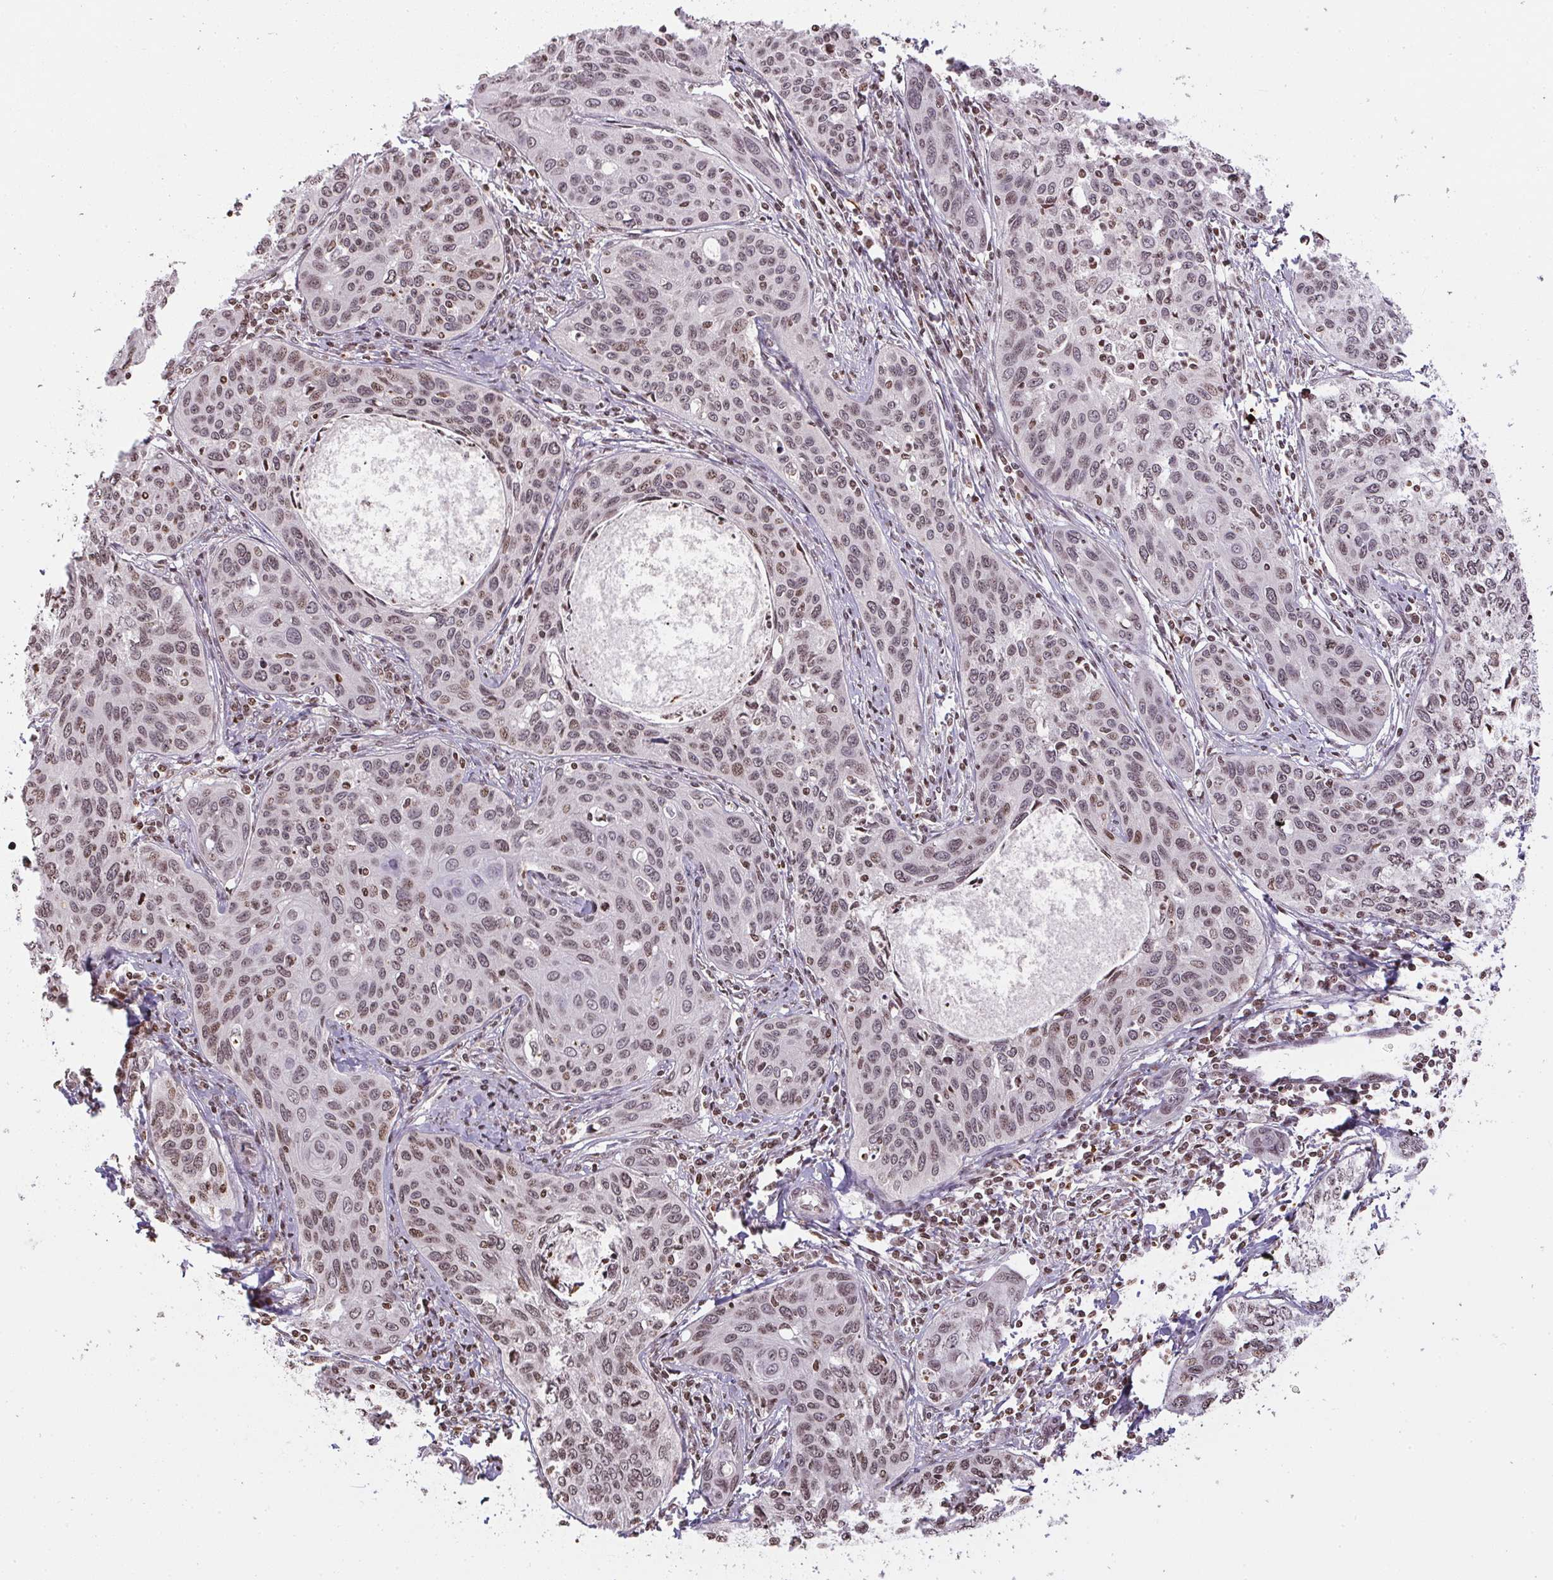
{"staining": {"intensity": "weak", "quantity": ">75%", "location": "nuclear"}, "tissue": "cervical cancer", "cell_type": "Tumor cells", "image_type": "cancer", "snomed": [{"axis": "morphology", "description": "Squamous cell carcinoma, NOS"}, {"axis": "topography", "description": "Cervix"}], "caption": "Cervical squamous cell carcinoma stained with IHC demonstrates weak nuclear positivity in approximately >75% of tumor cells. (DAB IHC with brightfield microscopy, high magnification).", "gene": "RNF181", "patient": {"sex": "female", "age": 31}}